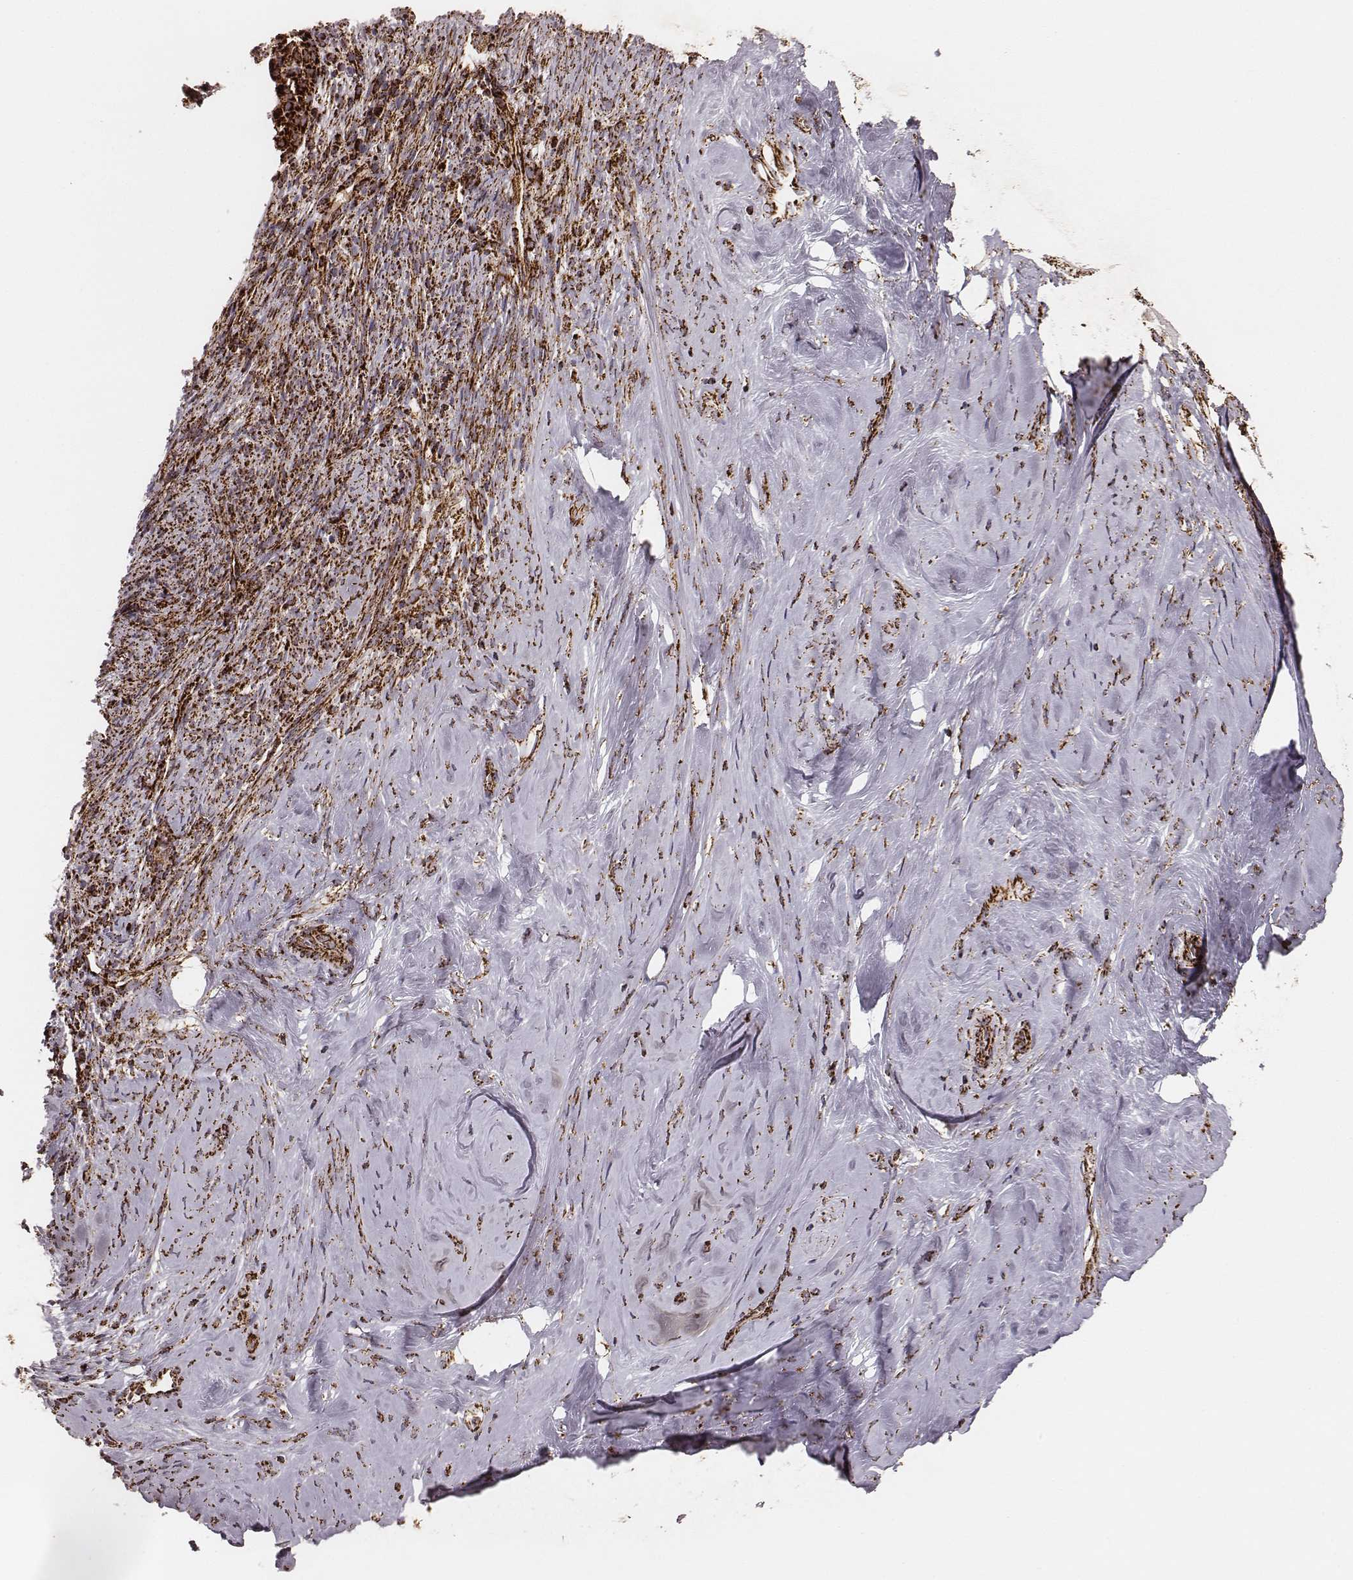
{"staining": {"intensity": "strong", "quantity": ">75%", "location": "cytoplasmic/membranous"}, "tissue": "cervical cancer", "cell_type": "Tumor cells", "image_type": "cancer", "snomed": [{"axis": "morphology", "description": "Squamous cell carcinoma, NOS"}, {"axis": "topography", "description": "Cervix"}], "caption": "DAB (3,3'-diaminobenzidine) immunohistochemical staining of human cervical squamous cell carcinoma demonstrates strong cytoplasmic/membranous protein positivity in approximately >75% of tumor cells. The staining is performed using DAB brown chromogen to label protein expression. The nuclei are counter-stained blue using hematoxylin.", "gene": "TUFM", "patient": {"sex": "female", "age": 51}}